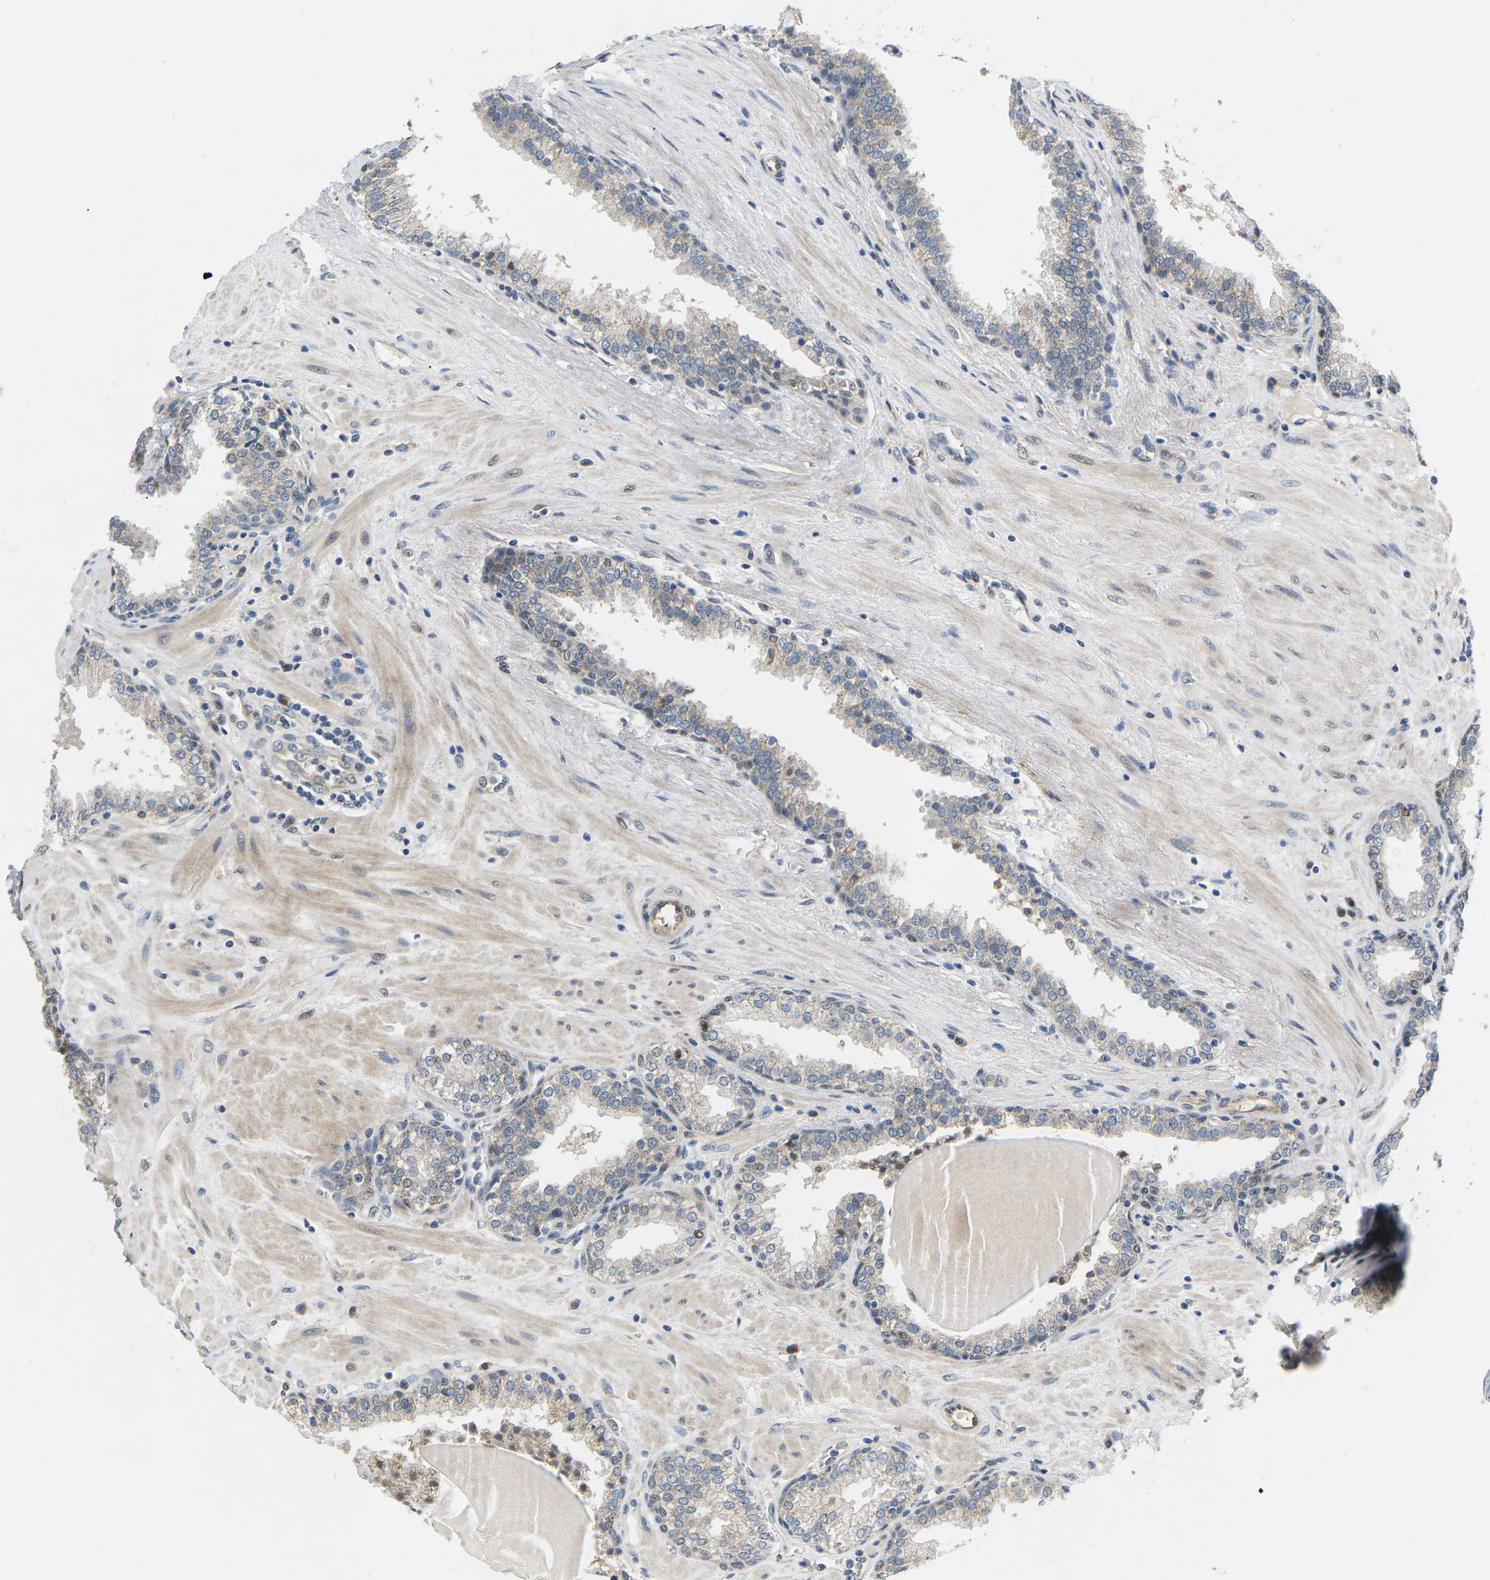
{"staining": {"intensity": "moderate", "quantity": "25%-75%", "location": "nuclear"}, "tissue": "prostate", "cell_type": "Glandular cells", "image_type": "normal", "snomed": [{"axis": "morphology", "description": "Normal tissue, NOS"}, {"axis": "topography", "description": "Prostate"}], "caption": "Immunohistochemistry histopathology image of unremarkable prostate: prostate stained using immunohistochemistry (IHC) demonstrates medium levels of moderate protein expression localized specifically in the nuclear of glandular cells, appearing as a nuclear brown color.", "gene": "ERBB4", "patient": {"sex": "male", "age": 51}}